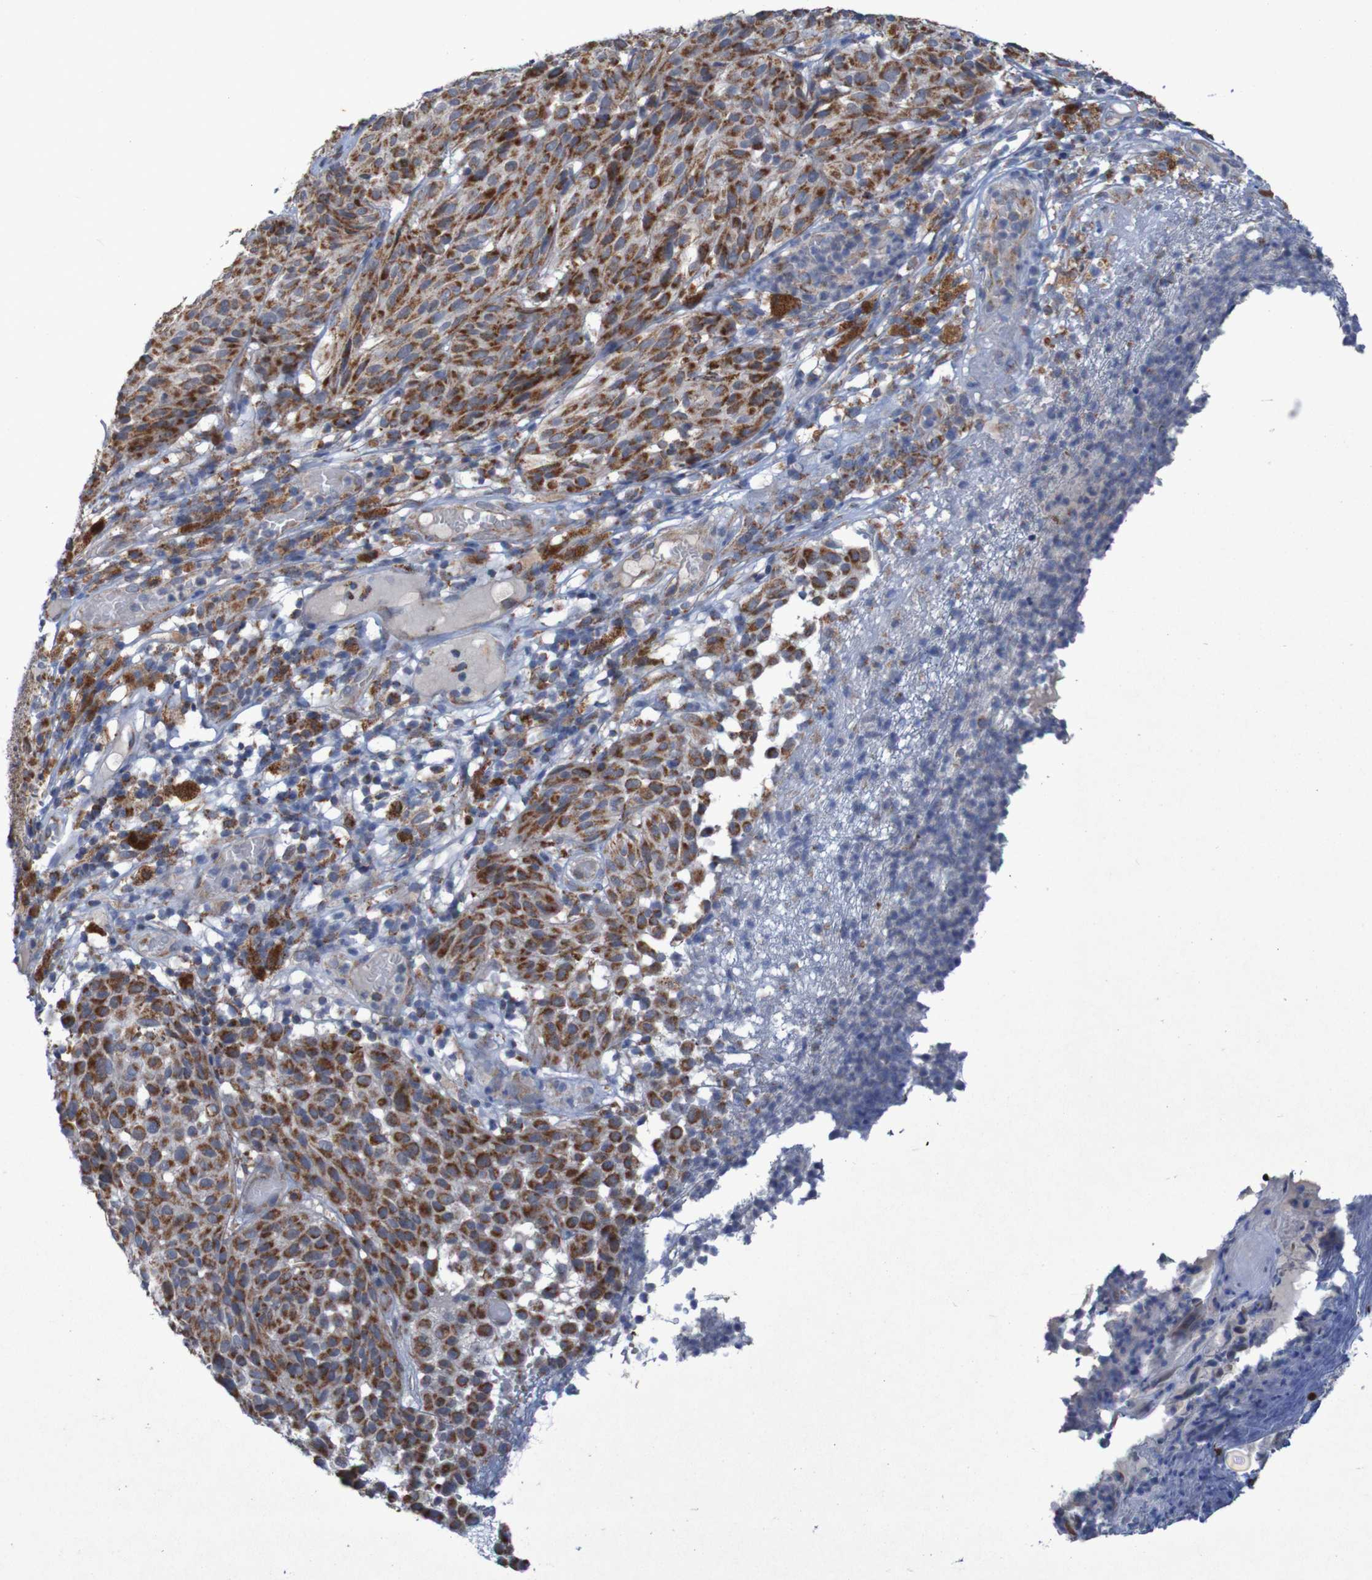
{"staining": {"intensity": "moderate", "quantity": ">75%", "location": "cytoplasmic/membranous"}, "tissue": "melanoma", "cell_type": "Tumor cells", "image_type": "cancer", "snomed": [{"axis": "morphology", "description": "Malignant melanoma, NOS"}, {"axis": "topography", "description": "Skin"}], "caption": "Immunohistochemistry (DAB) staining of melanoma demonstrates moderate cytoplasmic/membranous protein positivity in about >75% of tumor cells. The protein of interest is shown in brown color, while the nuclei are stained blue.", "gene": "CCDC51", "patient": {"sex": "female", "age": 46}}